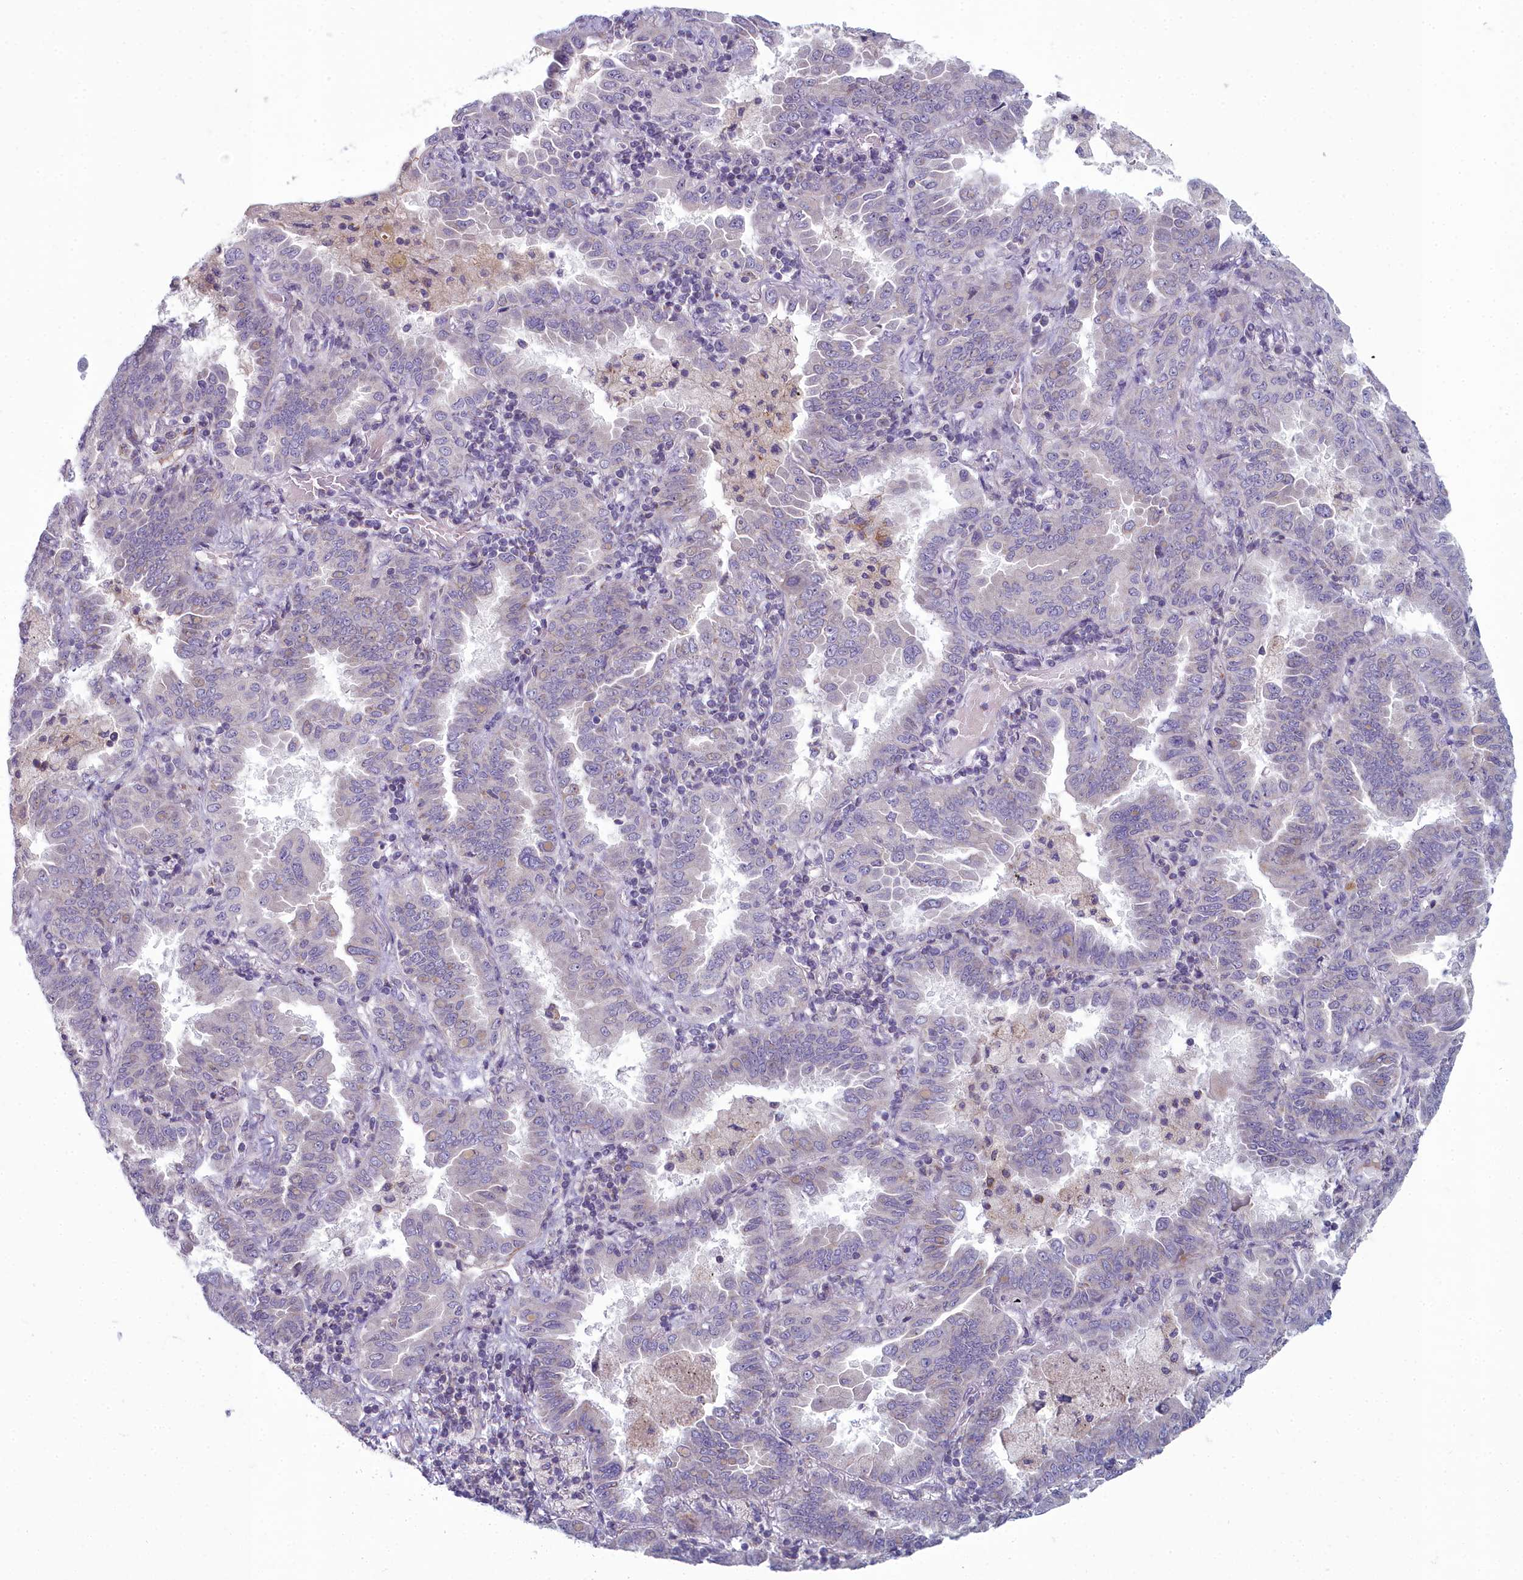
{"staining": {"intensity": "negative", "quantity": "none", "location": "none"}, "tissue": "lung cancer", "cell_type": "Tumor cells", "image_type": "cancer", "snomed": [{"axis": "morphology", "description": "Adenocarcinoma, NOS"}, {"axis": "topography", "description": "Lung"}], "caption": "Human lung cancer (adenocarcinoma) stained for a protein using immunohistochemistry (IHC) demonstrates no expression in tumor cells.", "gene": "INSYN2A", "patient": {"sex": "male", "age": 64}}